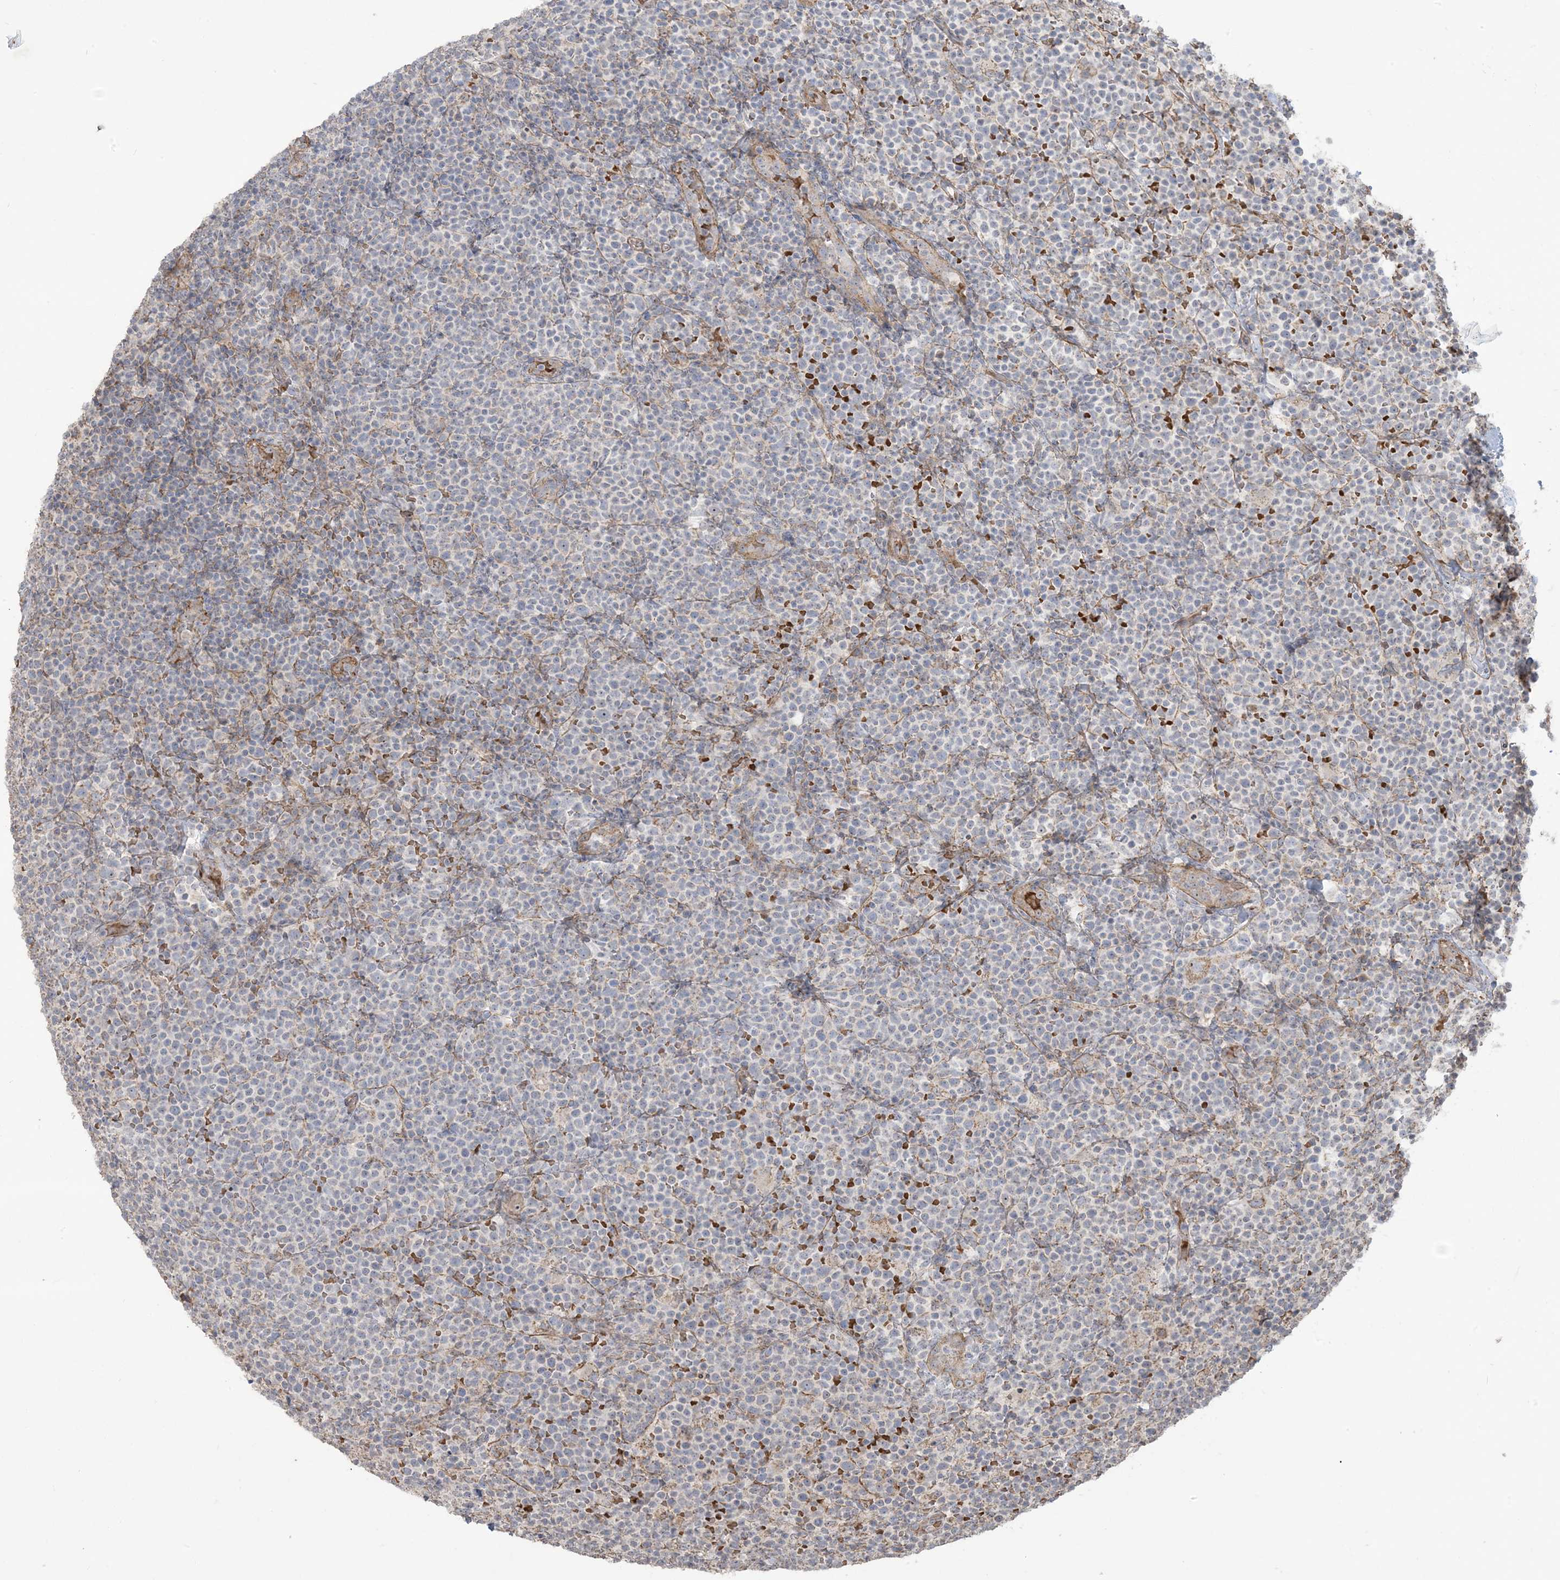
{"staining": {"intensity": "negative", "quantity": "none", "location": "none"}, "tissue": "lymphoma", "cell_type": "Tumor cells", "image_type": "cancer", "snomed": [{"axis": "morphology", "description": "Malignant lymphoma, non-Hodgkin's type, High grade"}, {"axis": "topography", "description": "Lymph node"}], "caption": "Lymphoma stained for a protein using IHC demonstrates no staining tumor cells.", "gene": "KLHL18", "patient": {"sex": "male", "age": 61}}